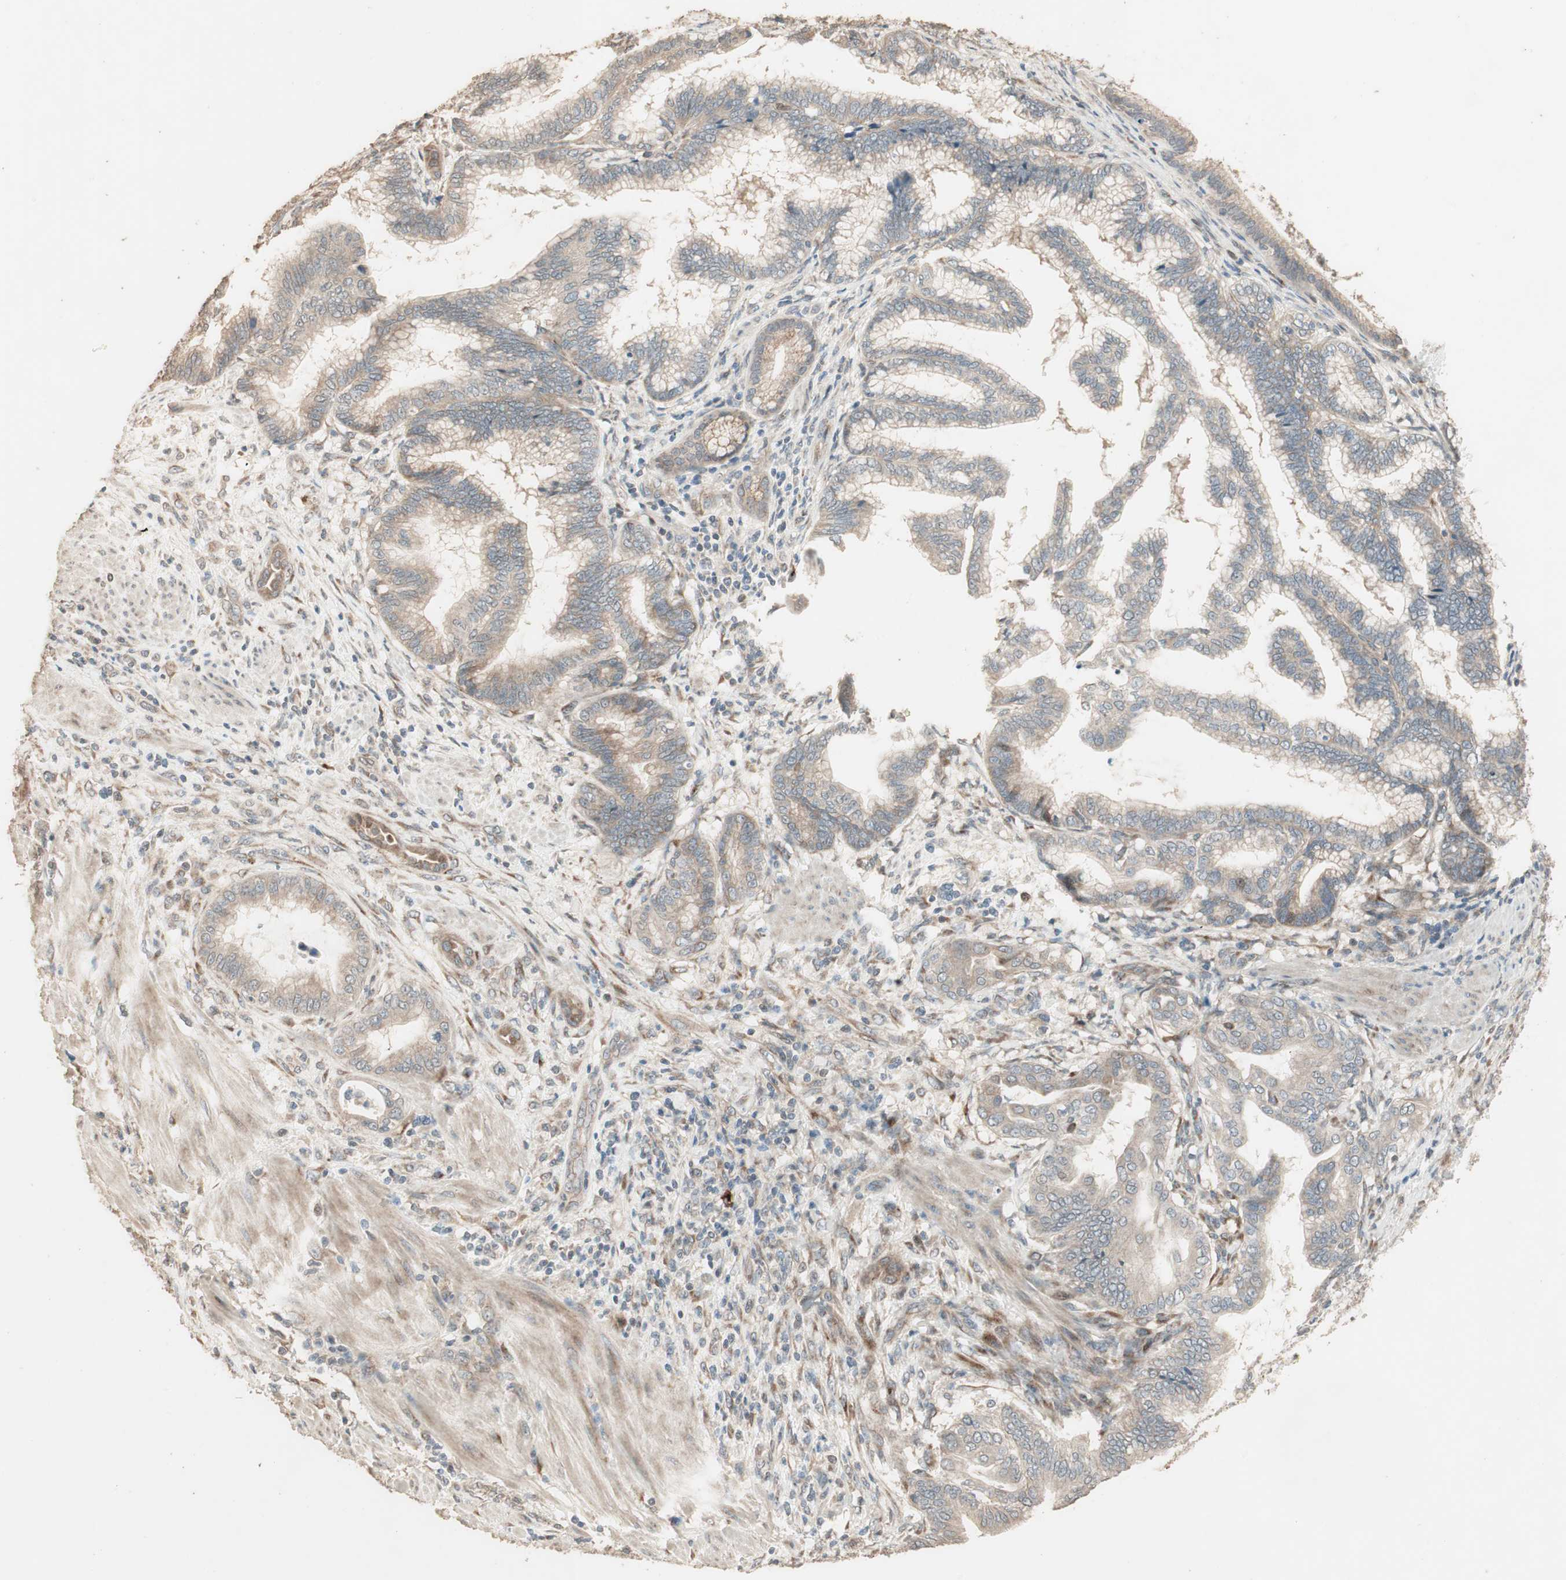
{"staining": {"intensity": "moderate", "quantity": ">75%", "location": "cytoplasmic/membranous"}, "tissue": "pancreatic cancer", "cell_type": "Tumor cells", "image_type": "cancer", "snomed": [{"axis": "morphology", "description": "Adenocarcinoma, NOS"}, {"axis": "topography", "description": "Pancreas"}], "caption": "A histopathology image showing moderate cytoplasmic/membranous positivity in about >75% of tumor cells in pancreatic adenocarcinoma, as visualized by brown immunohistochemical staining.", "gene": "RARRES1", "patient": {"sex": "female", "age": 64}}